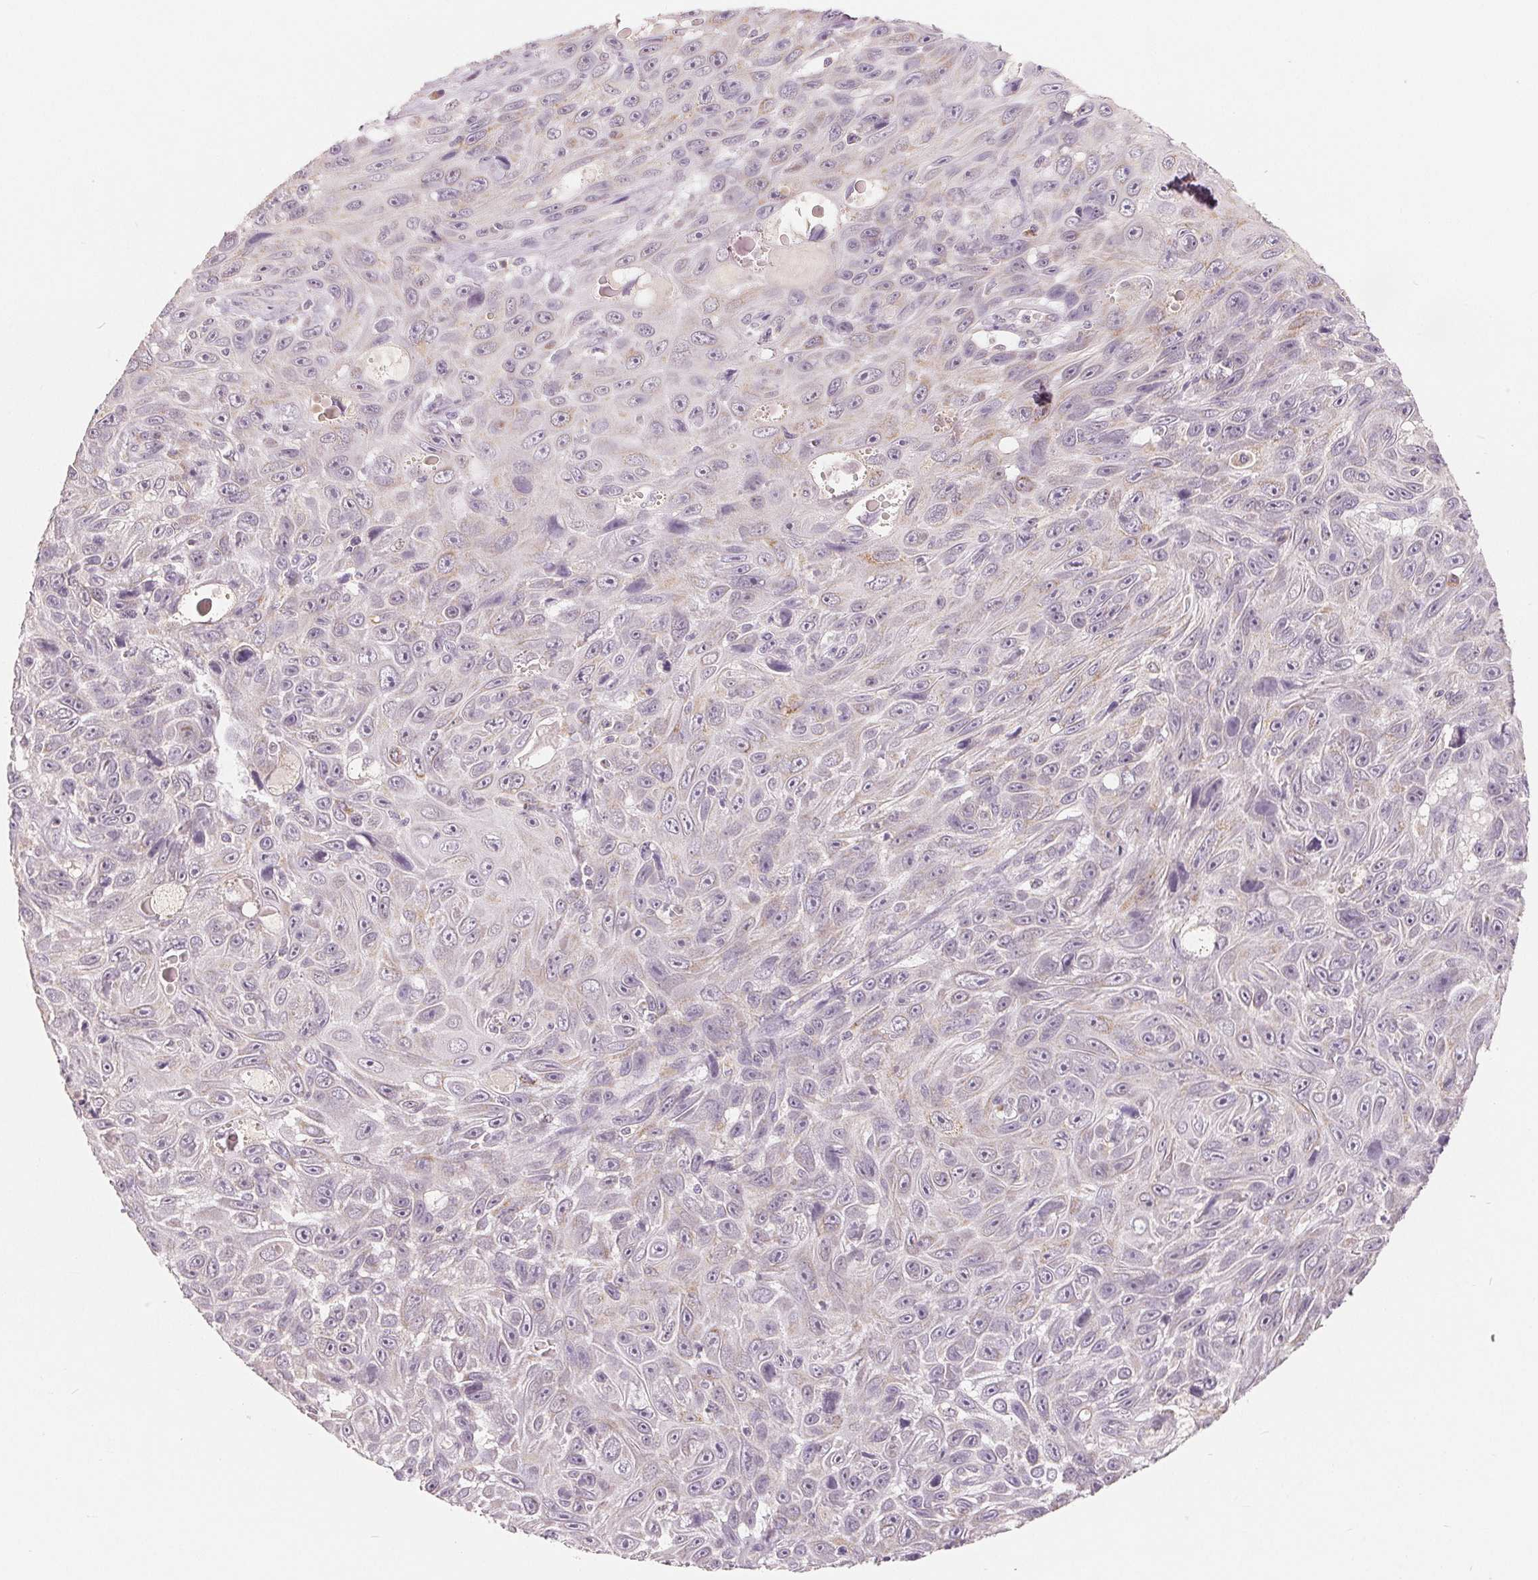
{"staining": {"intensity": "negative", "quantity": "none", "location": "none"}, "tissue": "skin cancer", "cell_type": "Tumor cells", "image_type": "cancer", "snomed": [{"axis": "morphology", "description": "Squamous cell carcinoma, NOS"}, {"axis": "topography", "description": "Skin"}], "caption": "Human skin cancer stained for a protein using immunohistochemistry (IHC) shows no positivity in tumor cells.", "gene": "GHITM", "patient": {"sex": "male", "age": 82}}